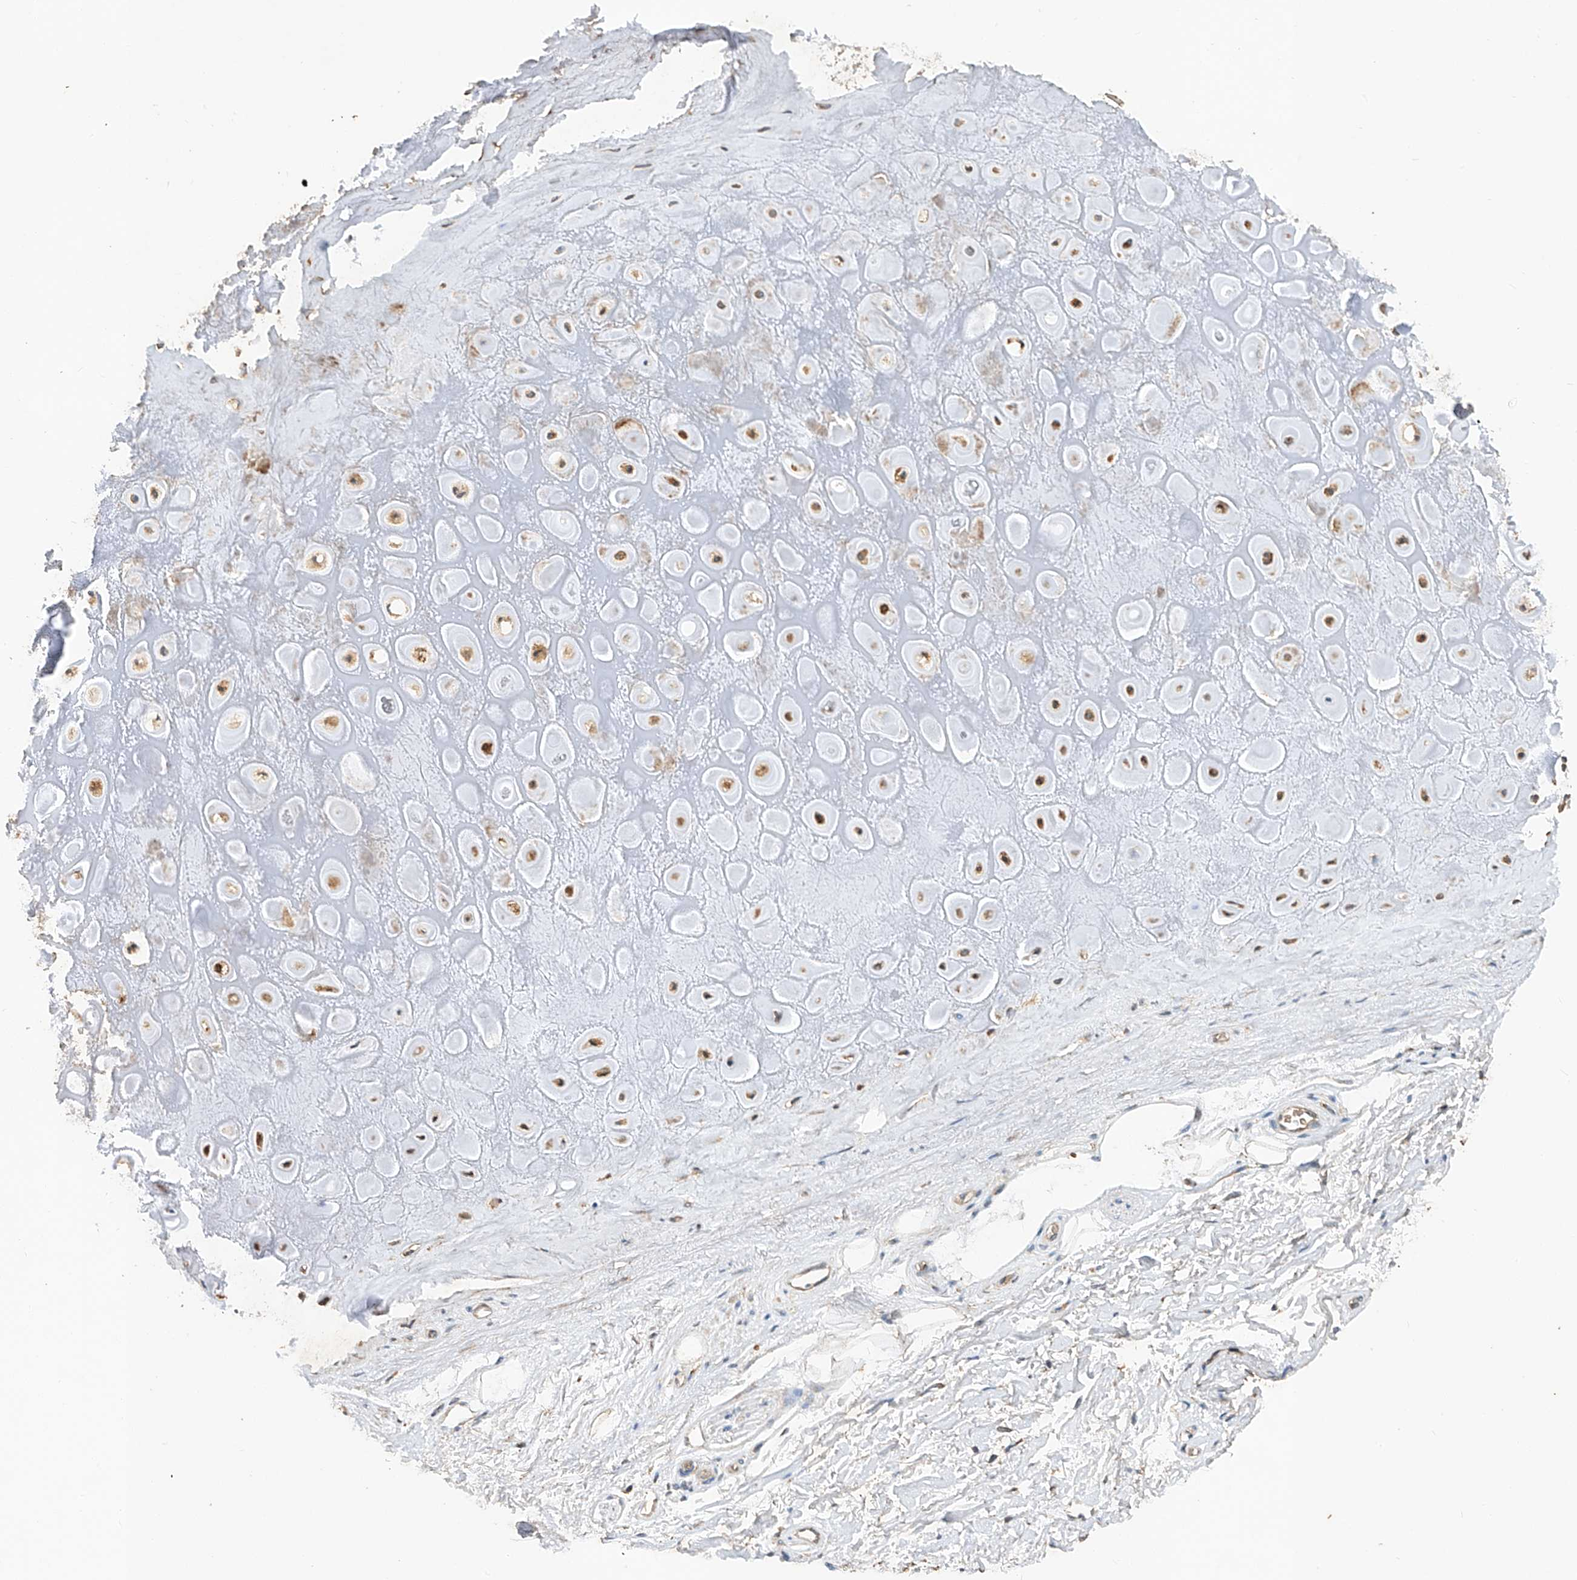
{"staining": {"intensity": "moderate", "quantity": ">75%", "location": "cytoplasmic/membranous"}, "tissue": "adipose tissue", "cell_type": "Adipocytes", "image_type": "normal", "snomed": [{"axis": "morphology", "description": "Normal tissue, NOS"}, {"axis": "morphology", "description": "Basal cell carcinoma"}, {"axis": "topography", "description": "Skin"}], "caption": "IHC of benign human adipose tissue reveals medium levels of moderate cytoplasmic/membranous positivity in approximately >75% of adipocytes.", "gene": "RILPL2", "patient": {"sex": "female", "age": 89}}